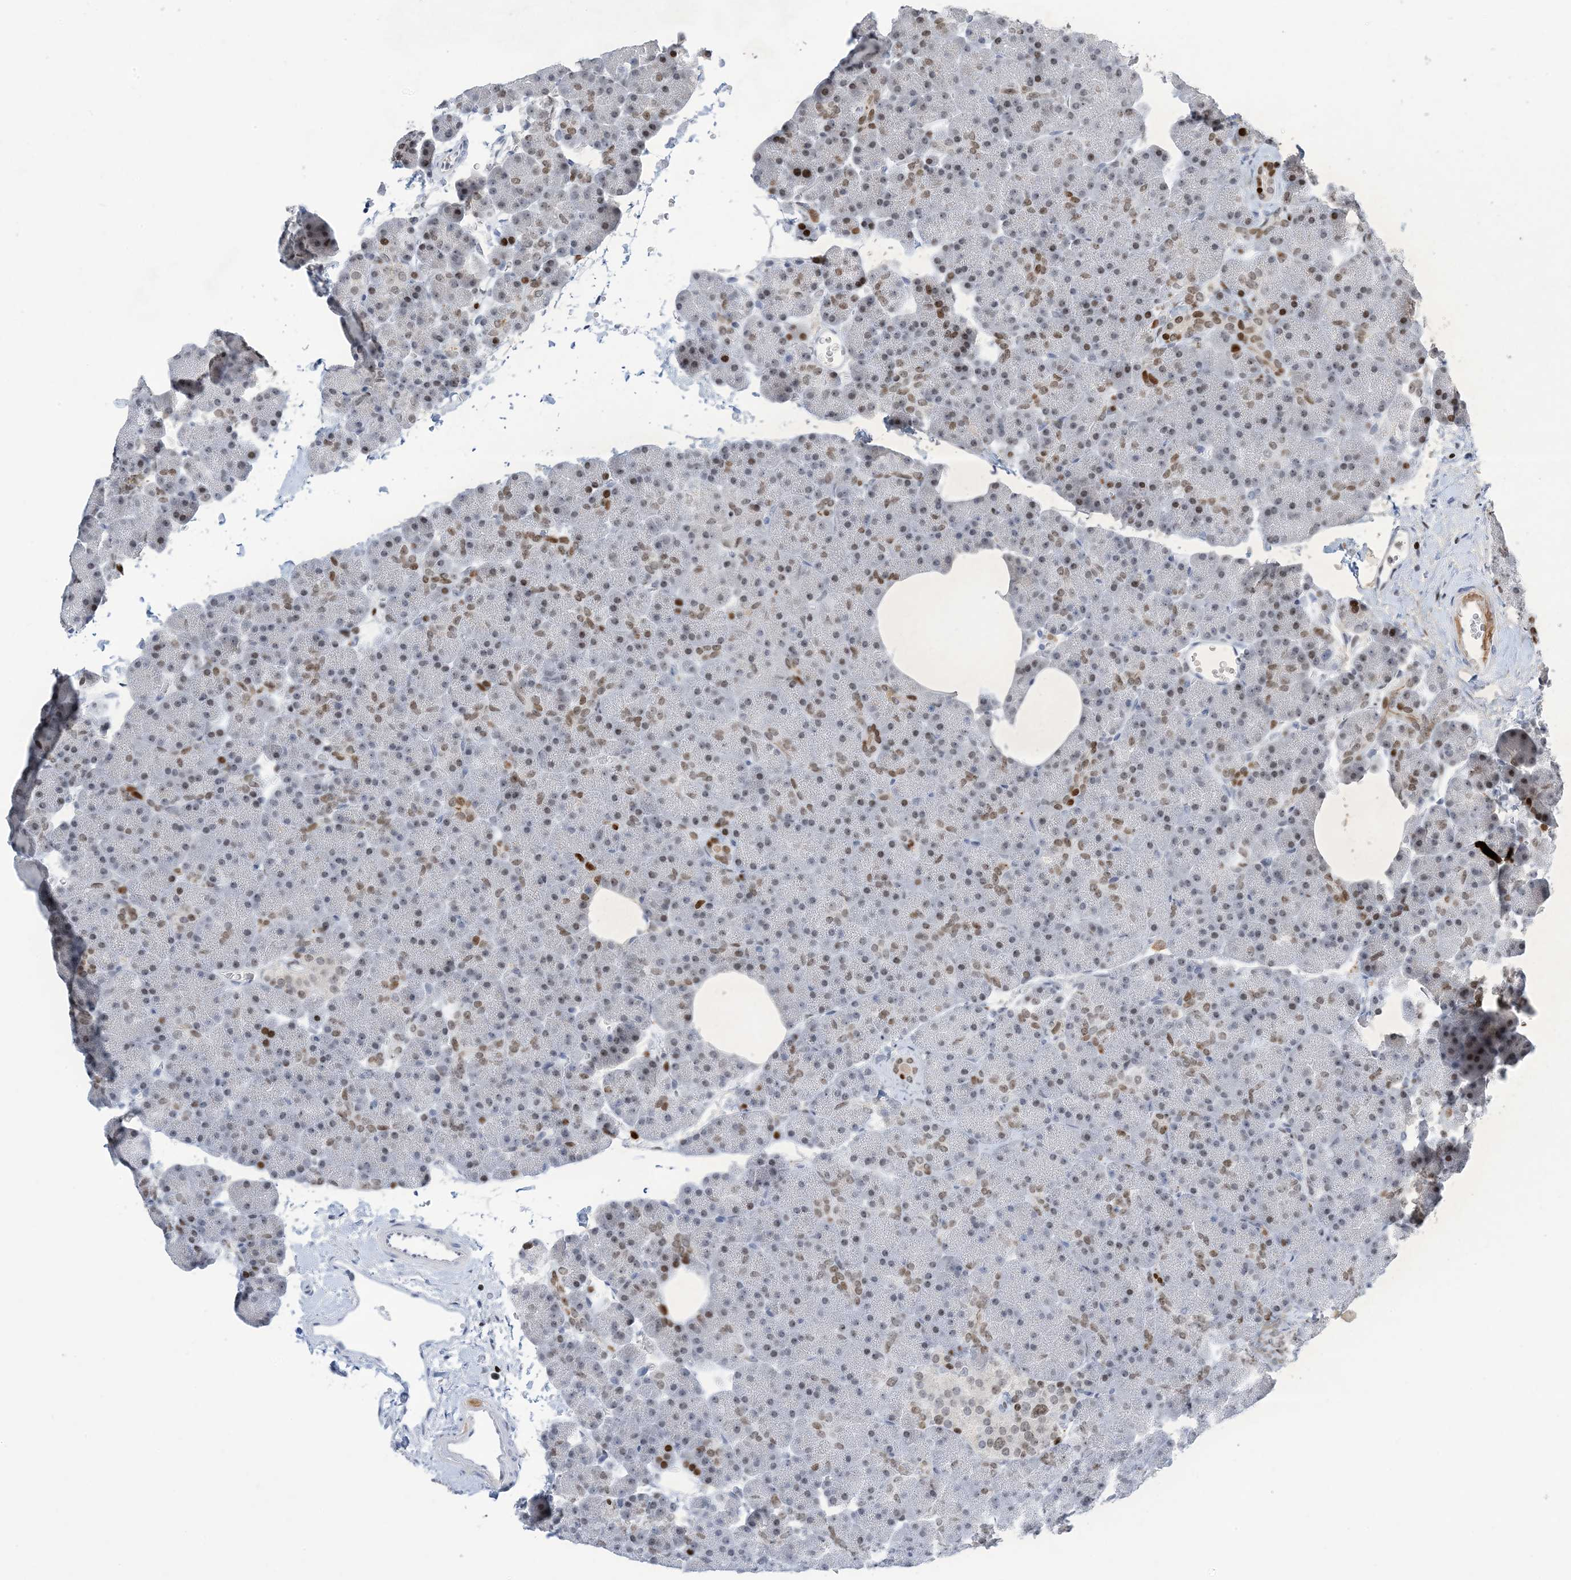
{"staining": {"intensity": "moderate", "quantity": "25%-75%", "location": "nuclear"}, "tissue": "pancreas", "cell_type": "Exocrine glandular cells", "image_type": "normal", "snomed": [{"axis": "morphology", "description": "Normal tissue, NOS"}, {"axis": "morphology", "description": "Carcinoid, malignant, NOS"}, {"axis": "topography", "description": "Pancreas"}], "caption": "Pancreas stained with a protein marker displays moderate staining in exocrine glandular cells.", "gene": "SLC25A53", "patient": {"sex": "female", "age": 35}}